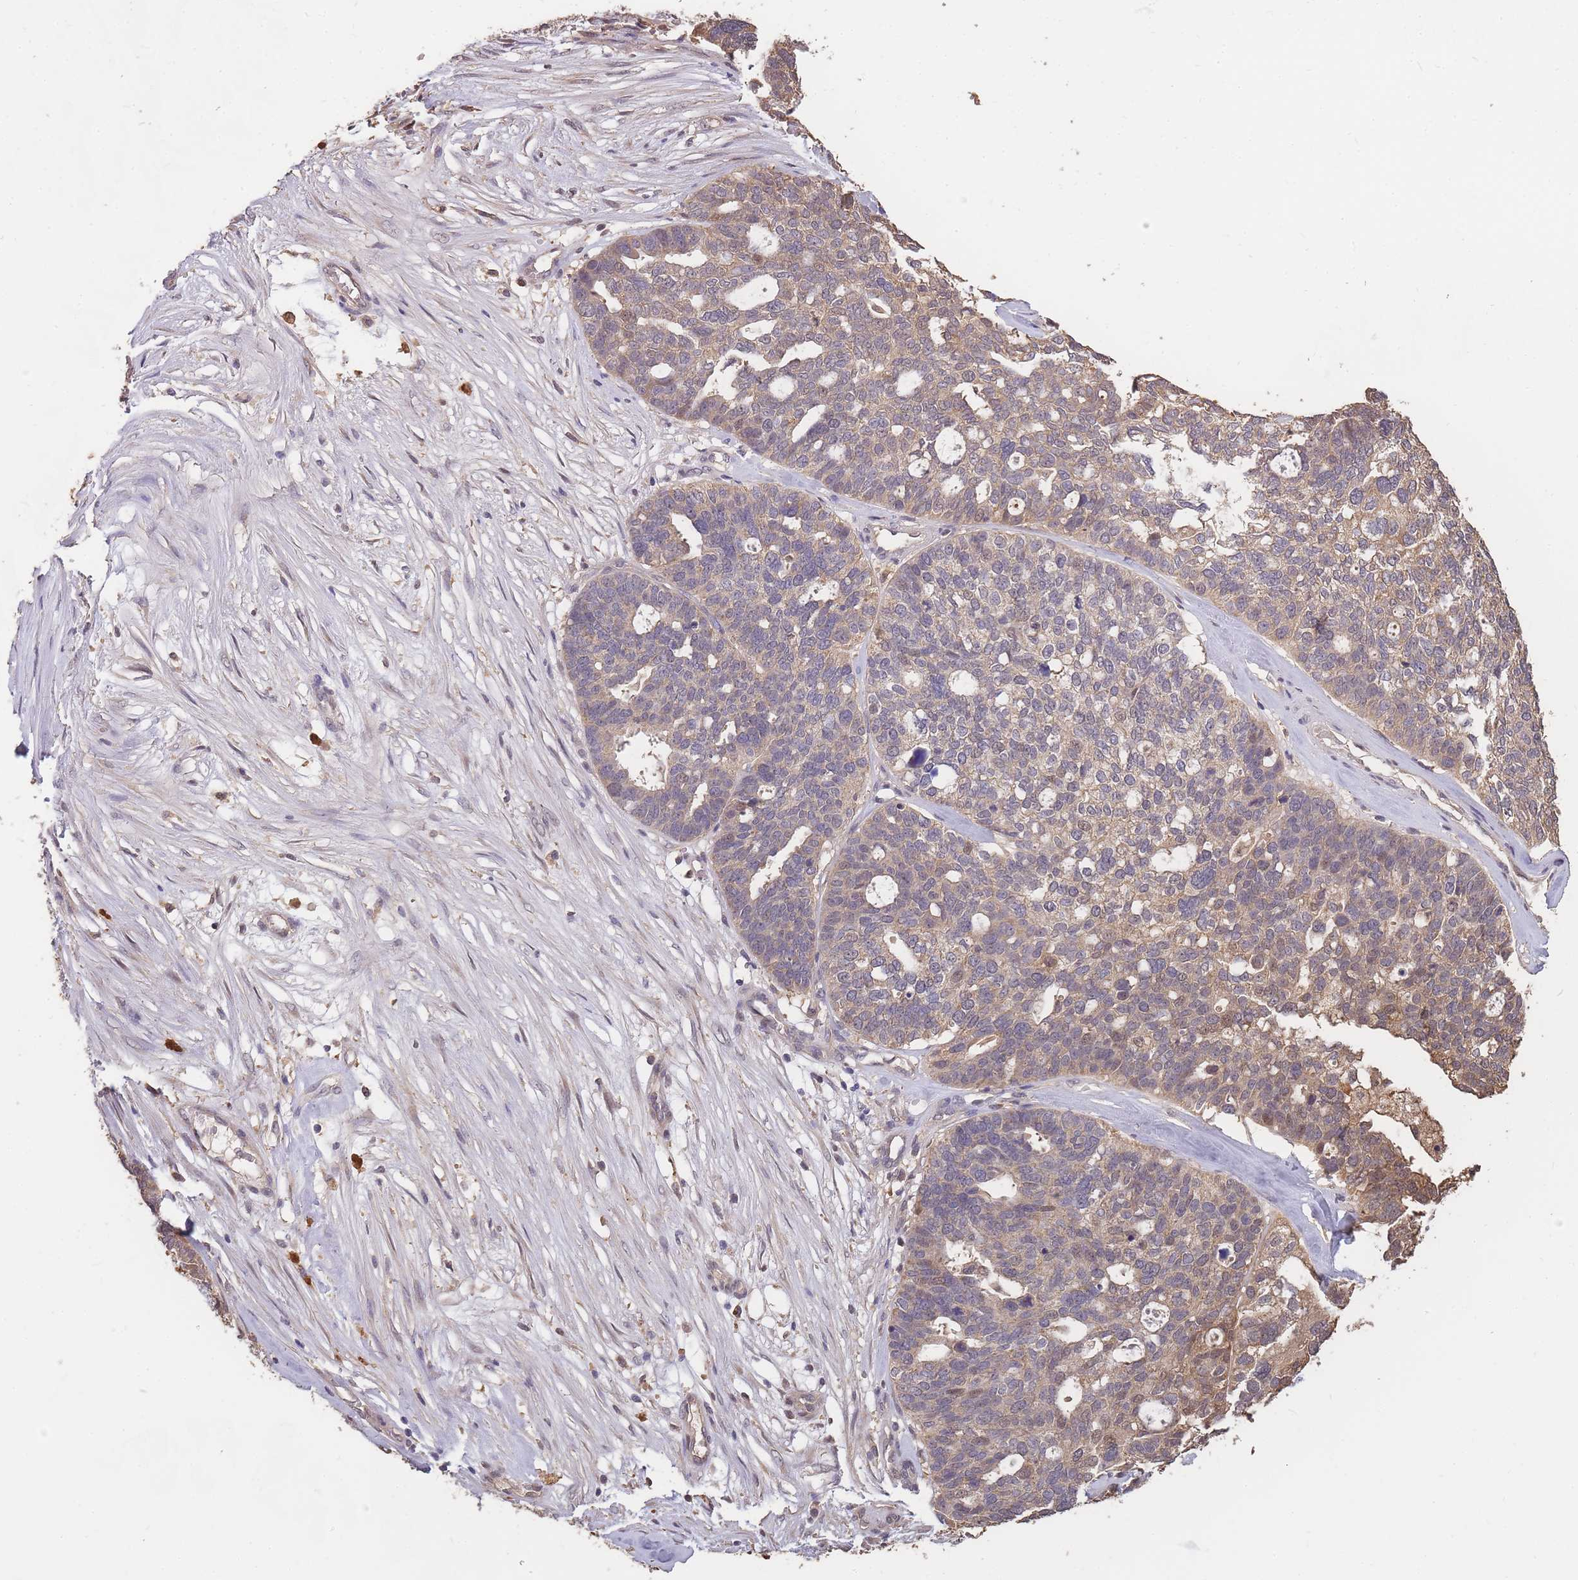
{"staining": {"intensity": "moderate", "quantity": "25%-75%", "location": "cytoplasmic/membranous"}, "tissue": "ovarian cancer", "cell_type": "Tumor cells", "image_type": "cancer", "snomed": [{"axis": "morphology", "description": "Cystadenocarcinoma, serous, NOS"}, {"axis": "topography", "description": "Ovary"}], "caption": "This is an image of immunohistochemistry (IHC) staining of ovarian serous cystadenocarcinoma, which shows moderate expression in the cytoplasmic/membranous of tumor cells.", "gene": "CDKN2AIPNL", "patient": {"sex": "female", "age": 59}}